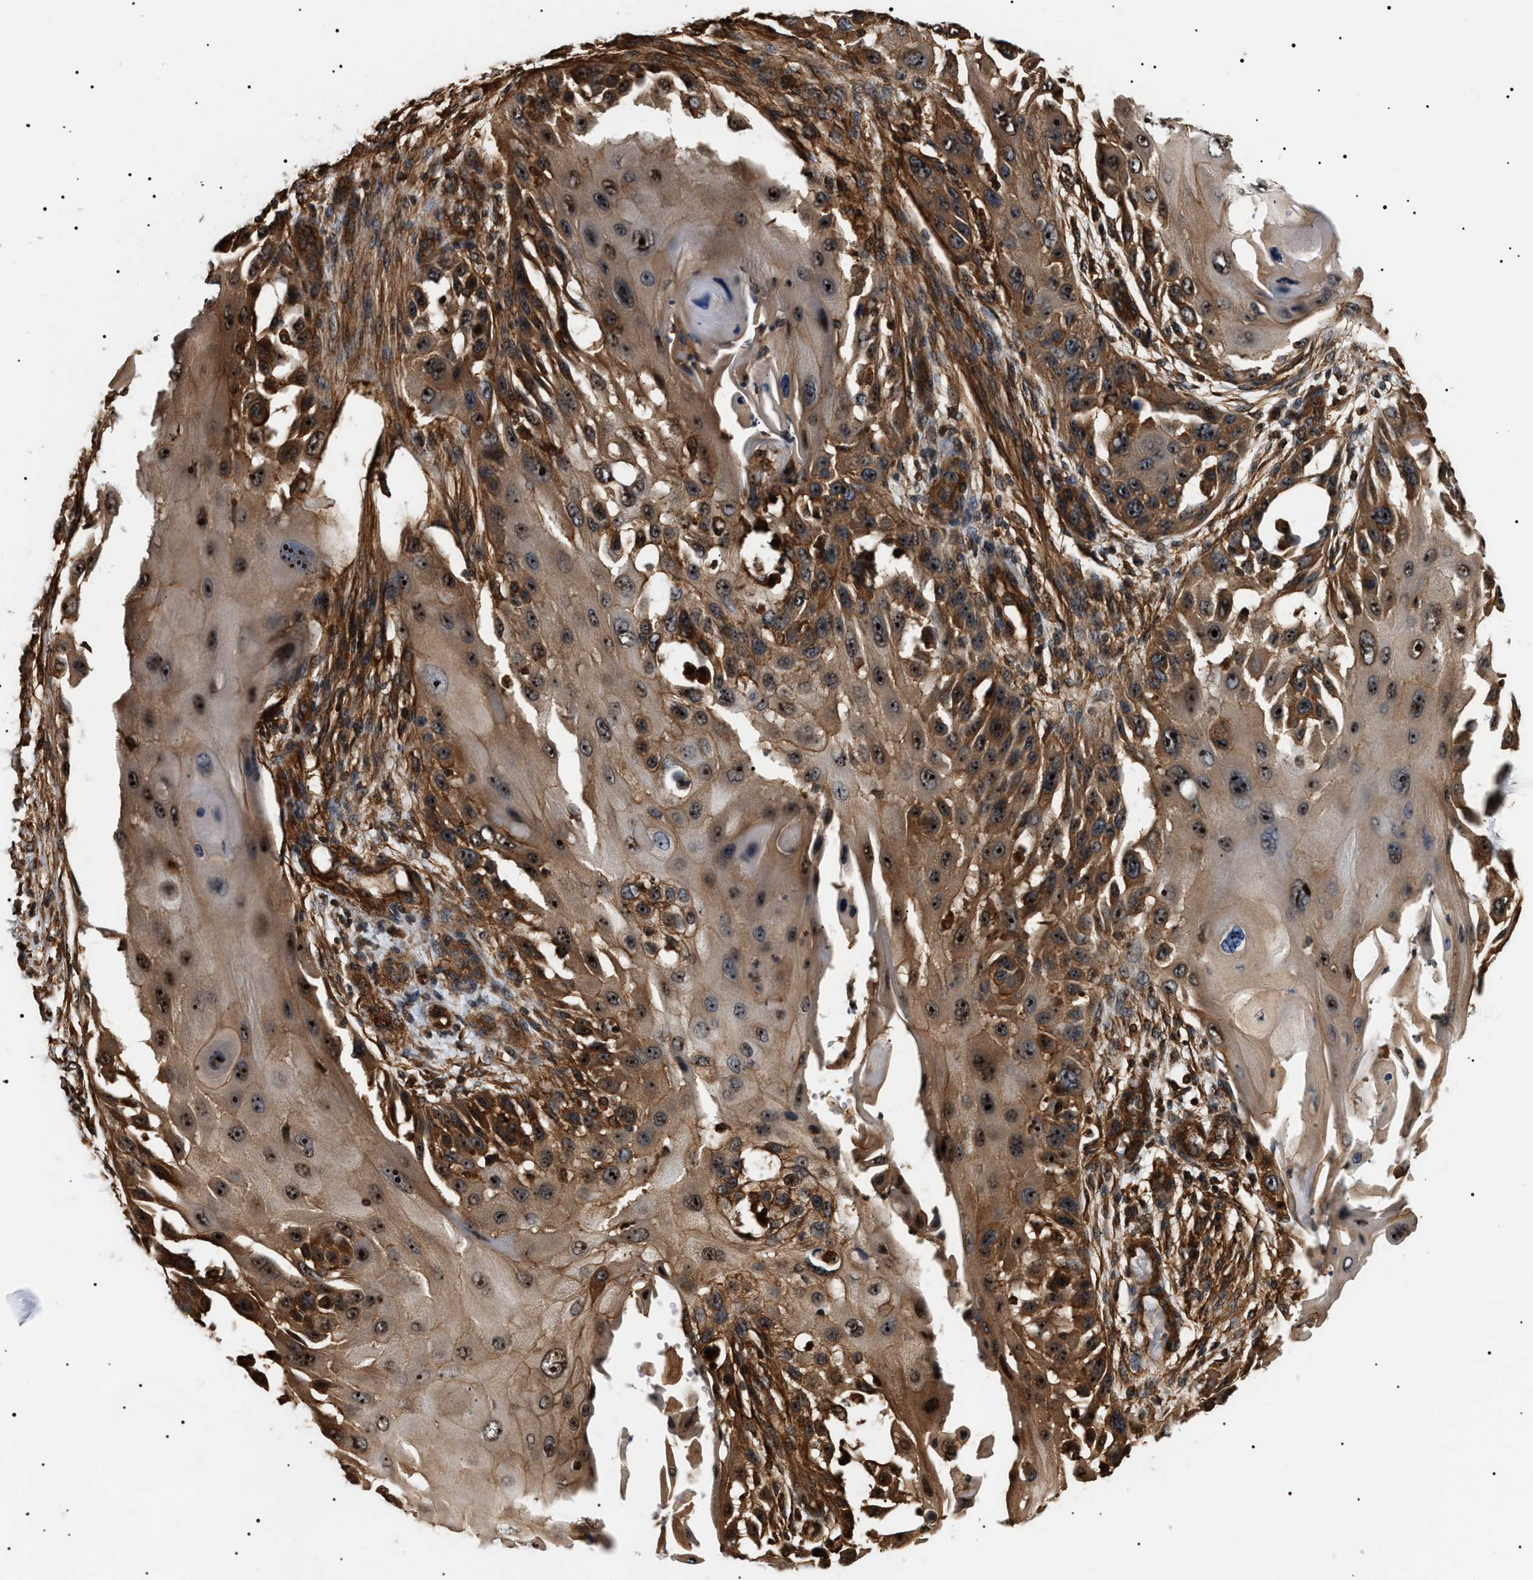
{"staining": {"intensity": "strong", "quantity": ">75%", "location": "cytoplasmic/membranous,nuclear"}, "tissue": "skin cancer", "cell_type": "Tumor cells", "image_type": "cancer", "snomed": [{"axis": "morphology", "description": "Squamous cell carcinoma, NOS"}, {"axis": "topography", "description": "Skin"}], "caption": "Immunohistochemistry (IHC) image of neoplastic tissue: skin cancer stained using IHC shows high levels of strong protein expression localized specifically in the cytoplasmic/membranous and nuclear of tumor cells, appearing as a cytoplasmic/membranous and nuclear brown color.", "gene": "SH3GLB2", "patient": {"sex": "female", "age": 44}}